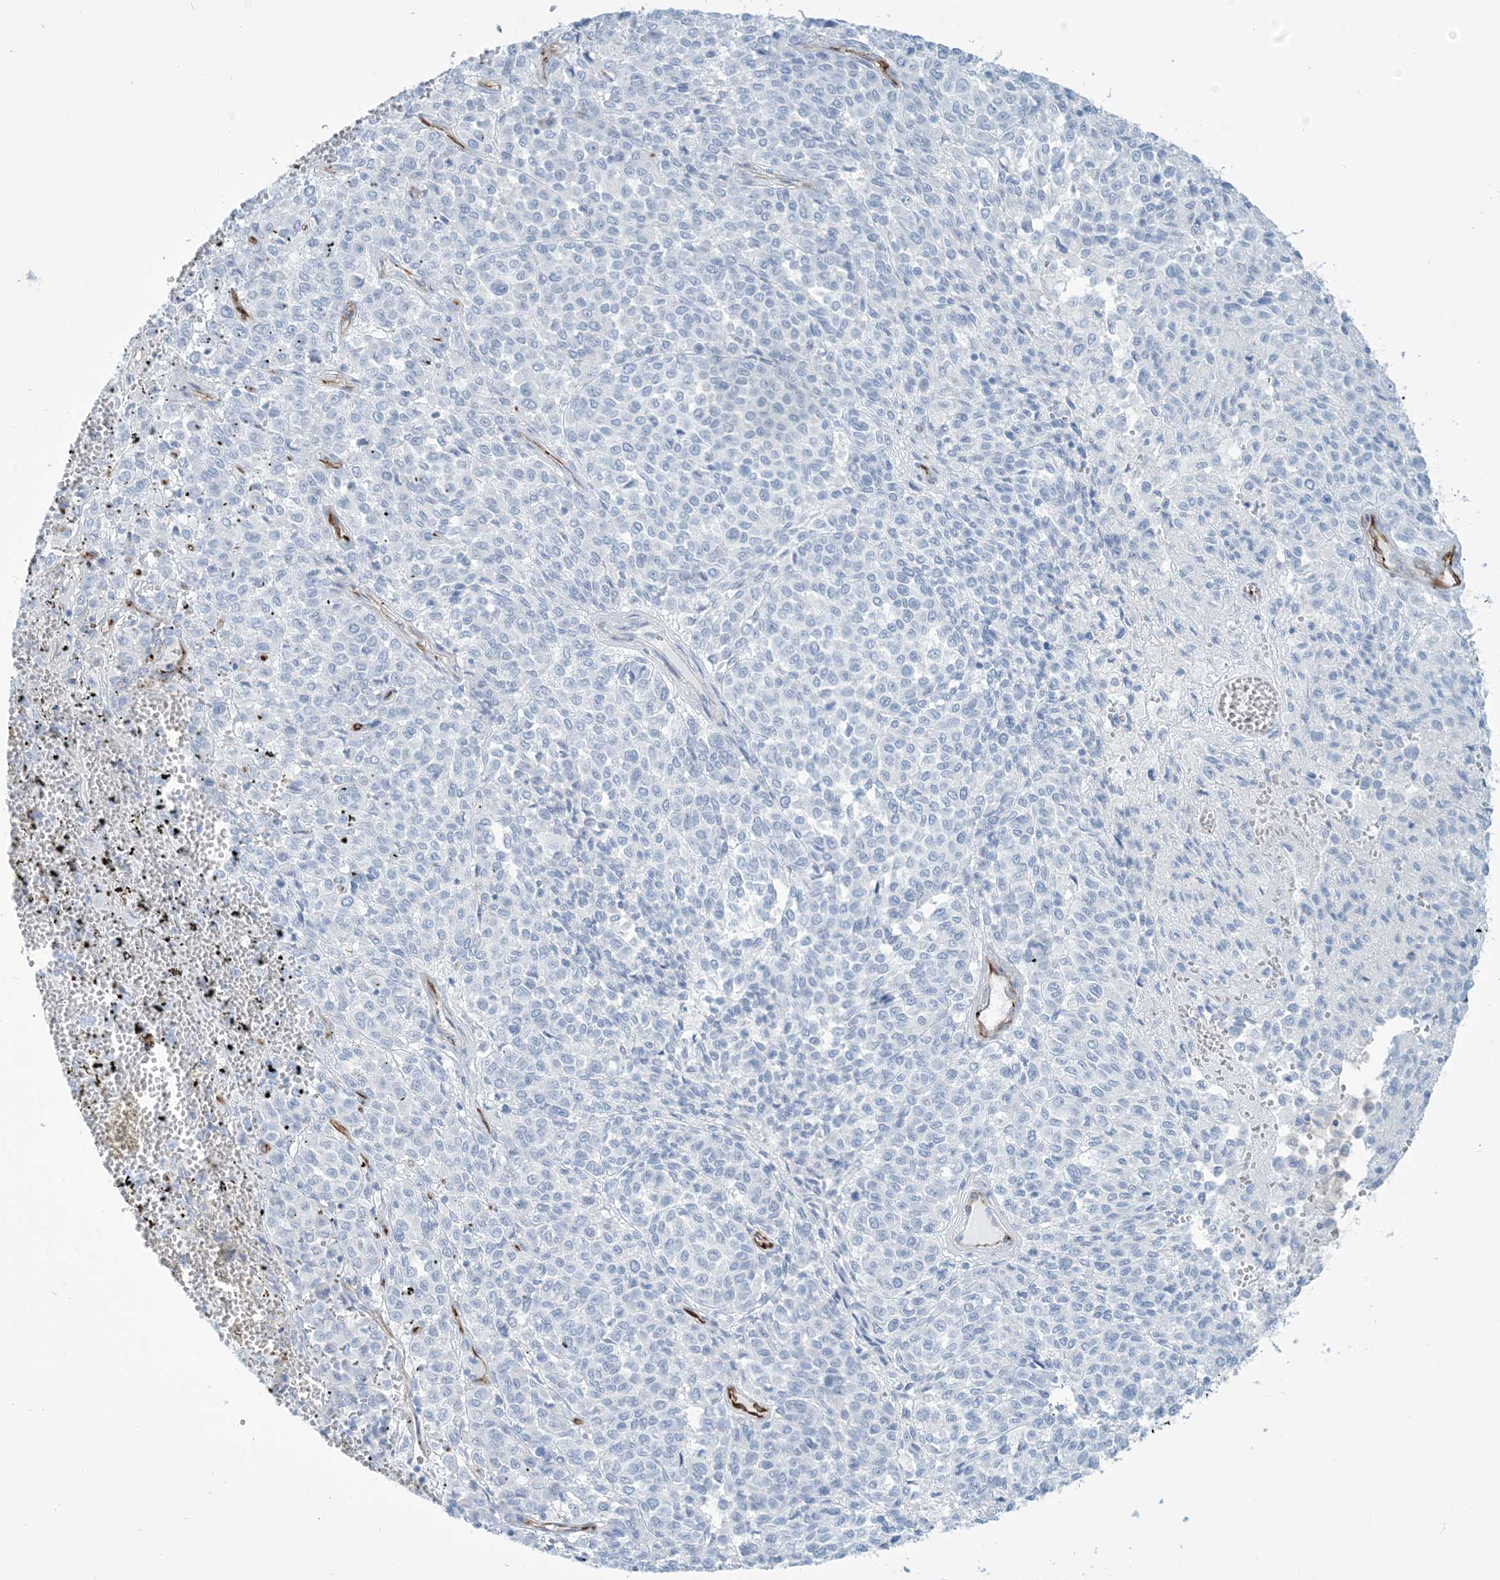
{"staining": {"intensity": "negative", "quantity": "none", "location": "none"}, "tissue": "melanoma", "cell_type": "Tumor cells", "image_type": "cancer", "snomed": [{"axis": "morphology", "description": "Malignant melanoma, Metastatic site"}, {"axis": "topography", "description": "Pancreas"}], "caption": "A high-resolution image shows immunohistochemistry staining of malignant melanoma (metastatic site), which displays no significant expression in tumor cells.", "gene": "EPS8L3", "patient": {"sex": "female", "age": 30}}